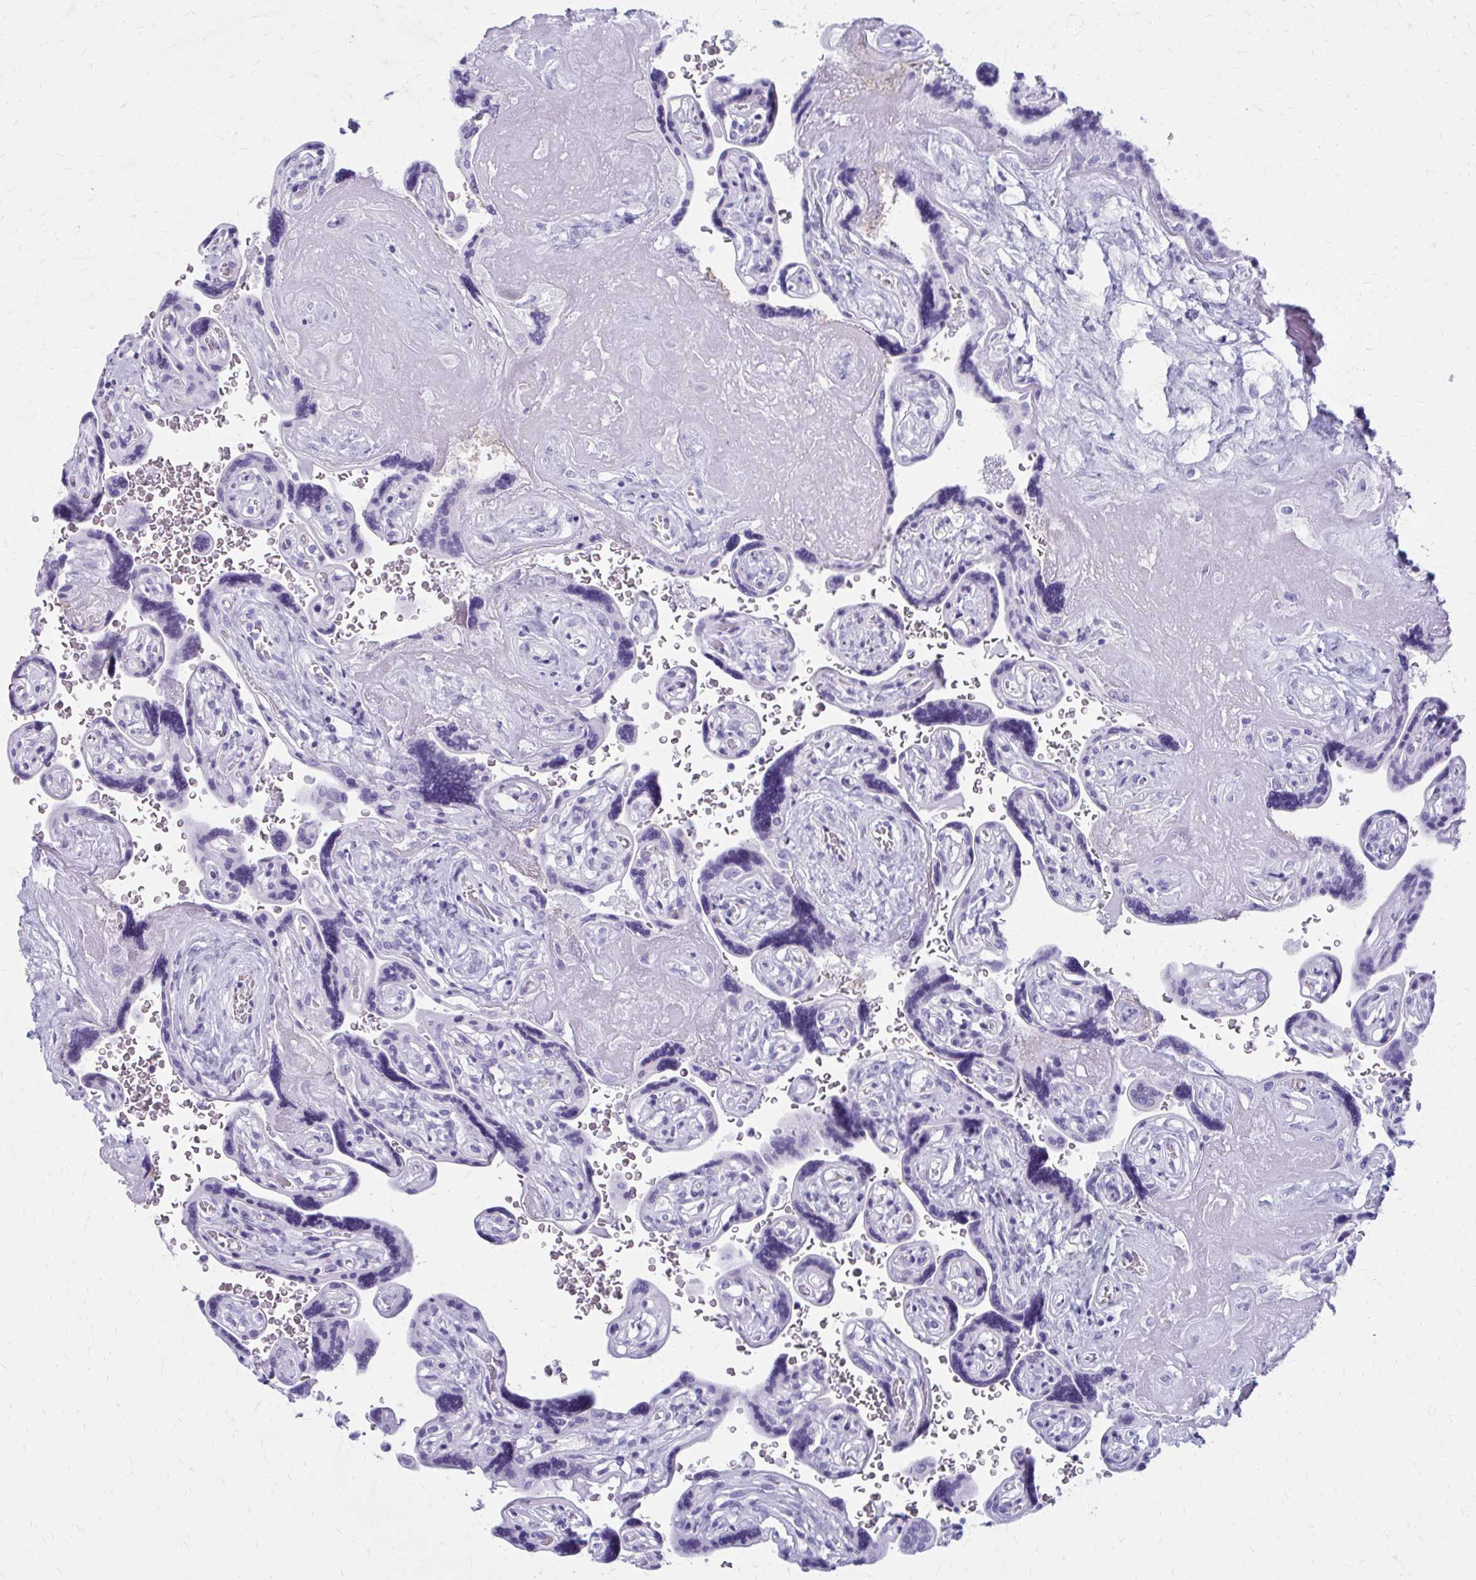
{"staining": {"intensity": "negative", "quantity": "none", "location": "none"}, "tissue": "placenta", "cell_type": "Decidual cells", "image_type": "normal", "snomed": [{"axis": "morphology", "description": "Normal tissue, NOS"}, {"axis": "topography", "description": "Placenta"}], "caption": "Immunohistochemistry (IHC) of unremarkable human placenta displays no staining in decidual cells. (Brightfield microscopy of DAB IHC at high magnification).", "gene": "MPLKIP", "patient": {"sex": "female", "age": 32}}